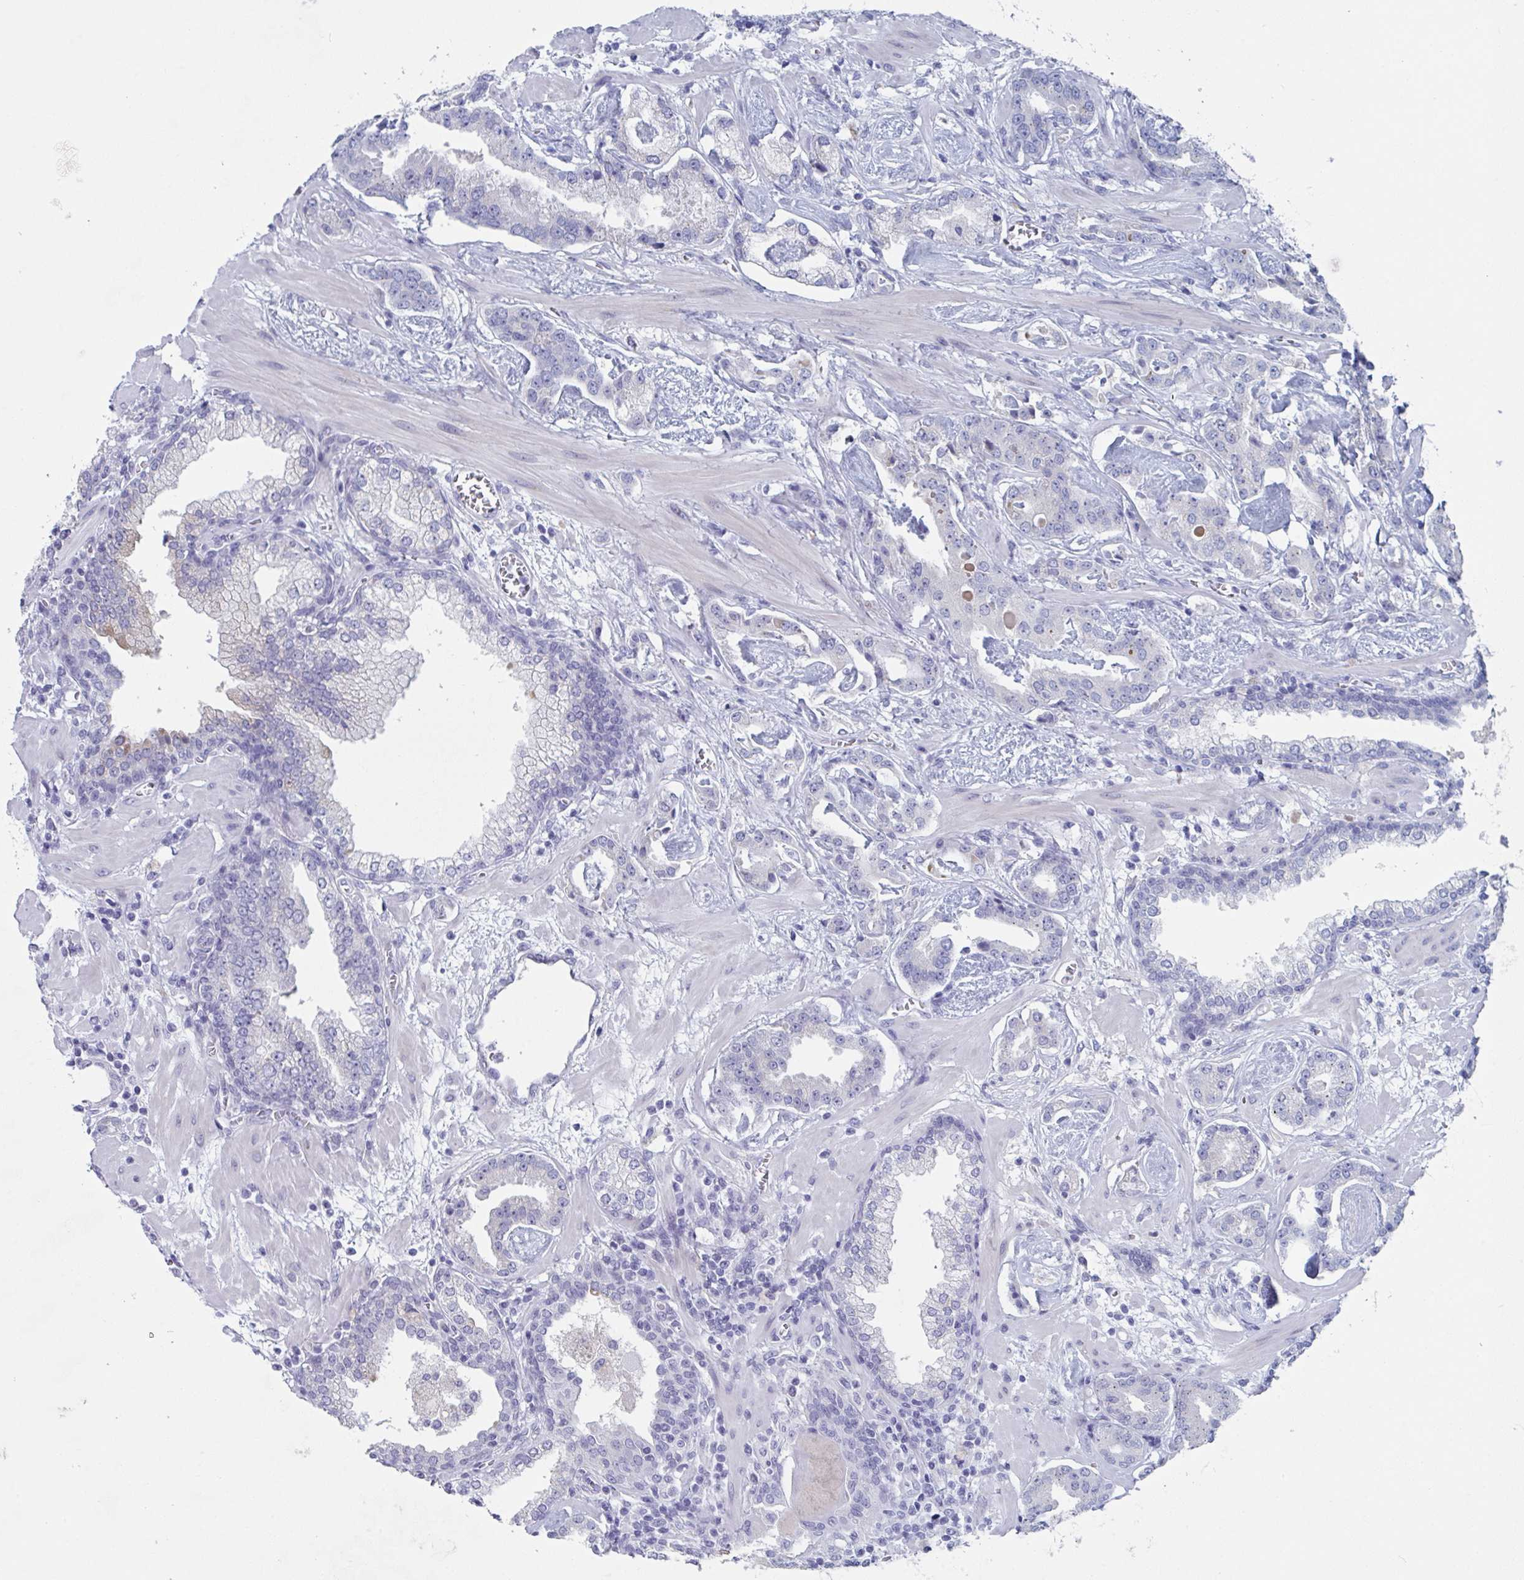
{"staining": {"intensity": "weak", "quantity": "25%-75%", "location": "cytoplasmic/membranous"}, "tissue": "prostate cancer", "cell_type": "Tumor cells", "image_type": "cancer", "snomed": [{"axis": "morphology", "description": "Adenocarcinoma, Low grade"}, {"axis": "topography", "description": "Prostate"}], "caption": "This is a photomicrograph of immunohistochemistry (IHC) staining of adenocarcinoma (low-grade) (prostate), which shows weak positivity in the cytoplasmic/membranous of tumor cells.", "gene": "NT5C3B", "patient": {"sex": "male", "age": 62}}